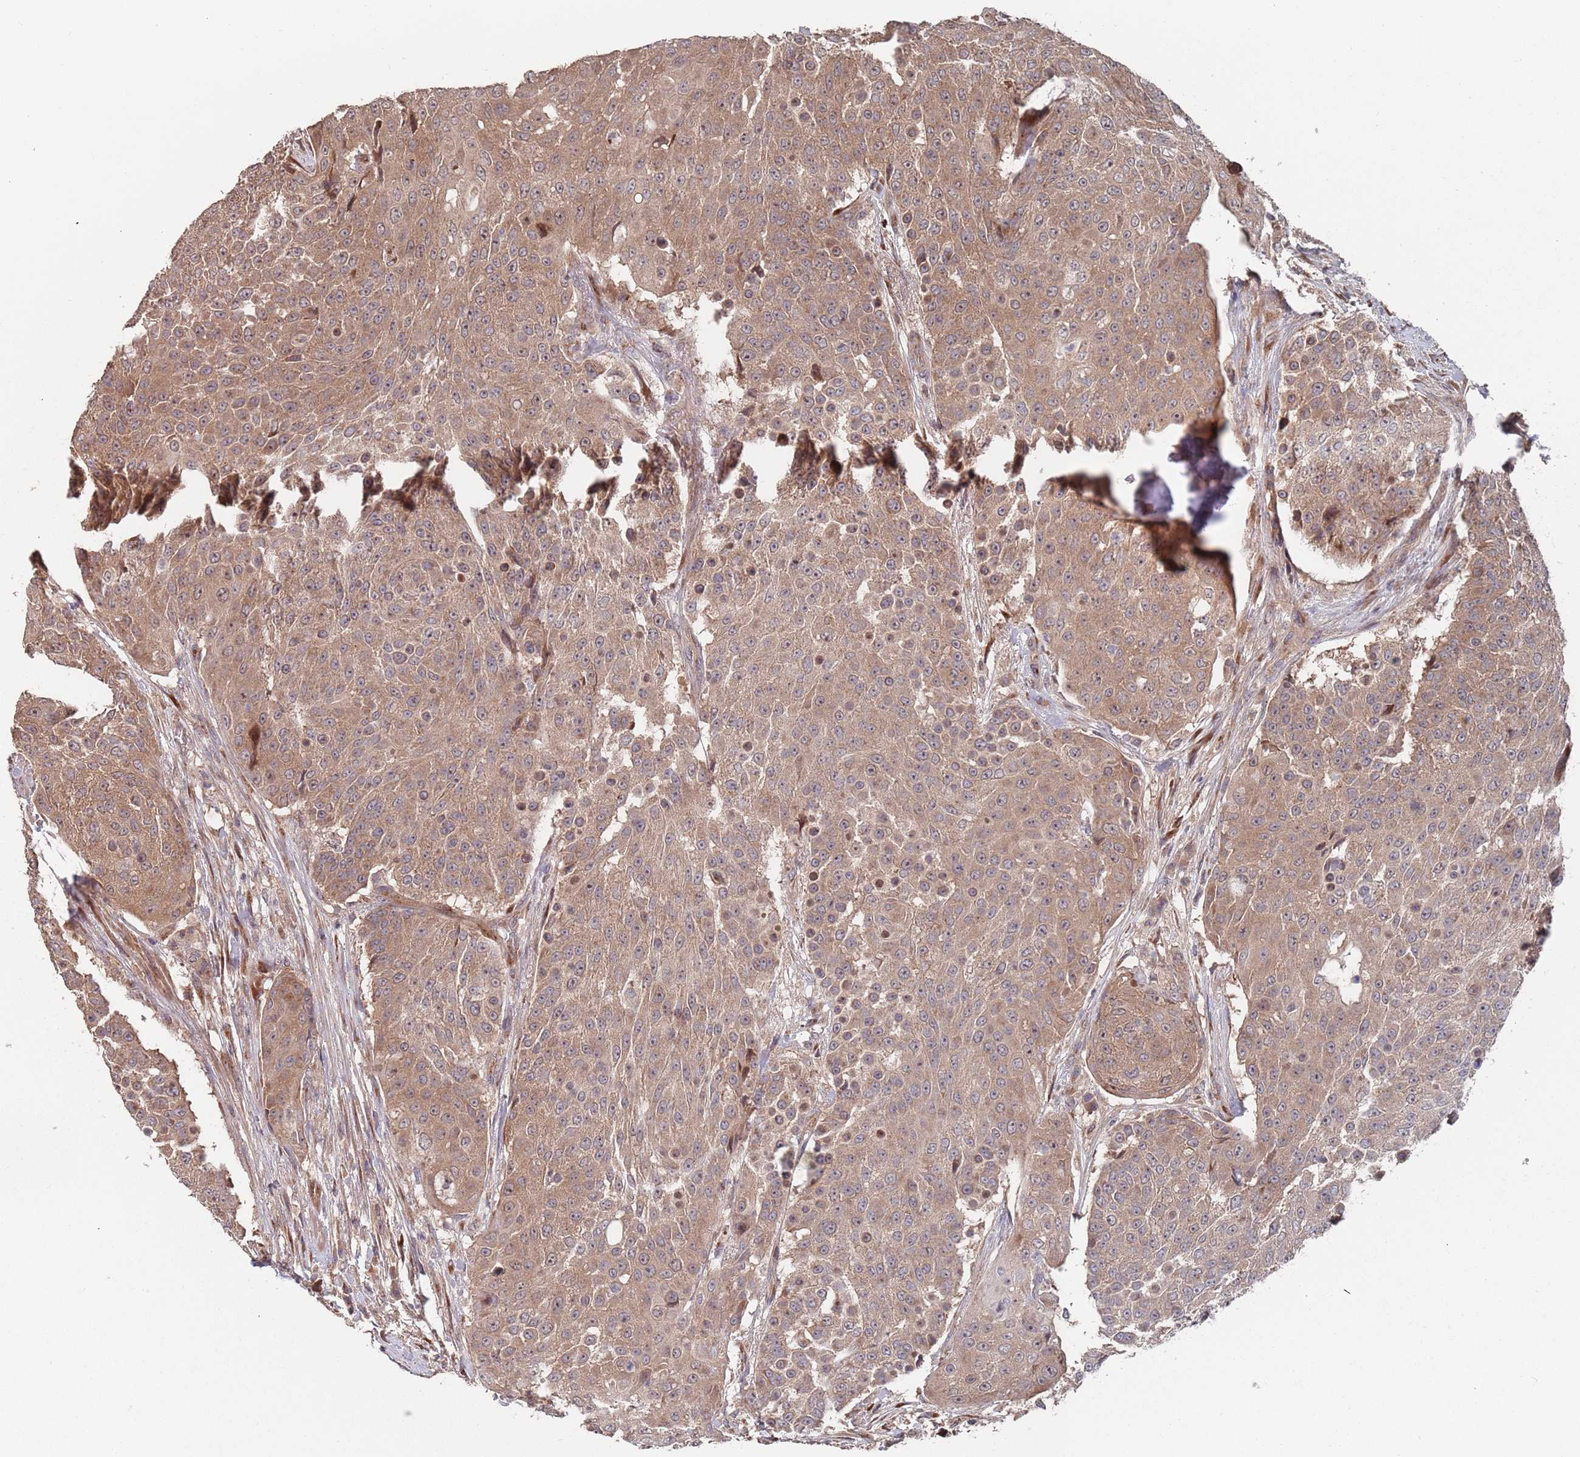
{"staining": {"intensity": "moderate", "quantity": ">75%", "location": "cytoplasmic/membranous"}, "tissue": "urothelial cancer", "cell_type": "Tumor cells", "image_type": "cancer", "snomed": [{"axis": "morphology", "description": "Urothelial carcinoma, High grade"}, {"axis": "topography", "description": "Urinary bladder"}], "caption": "Urothelial cancer stained for a protein (brown) exhibits moderate cytoplasmic/membranous positive positivity in about >75% of tumor cells.", "gene": "UNC45A", "patient": {"sex": "female", "age": 63}}